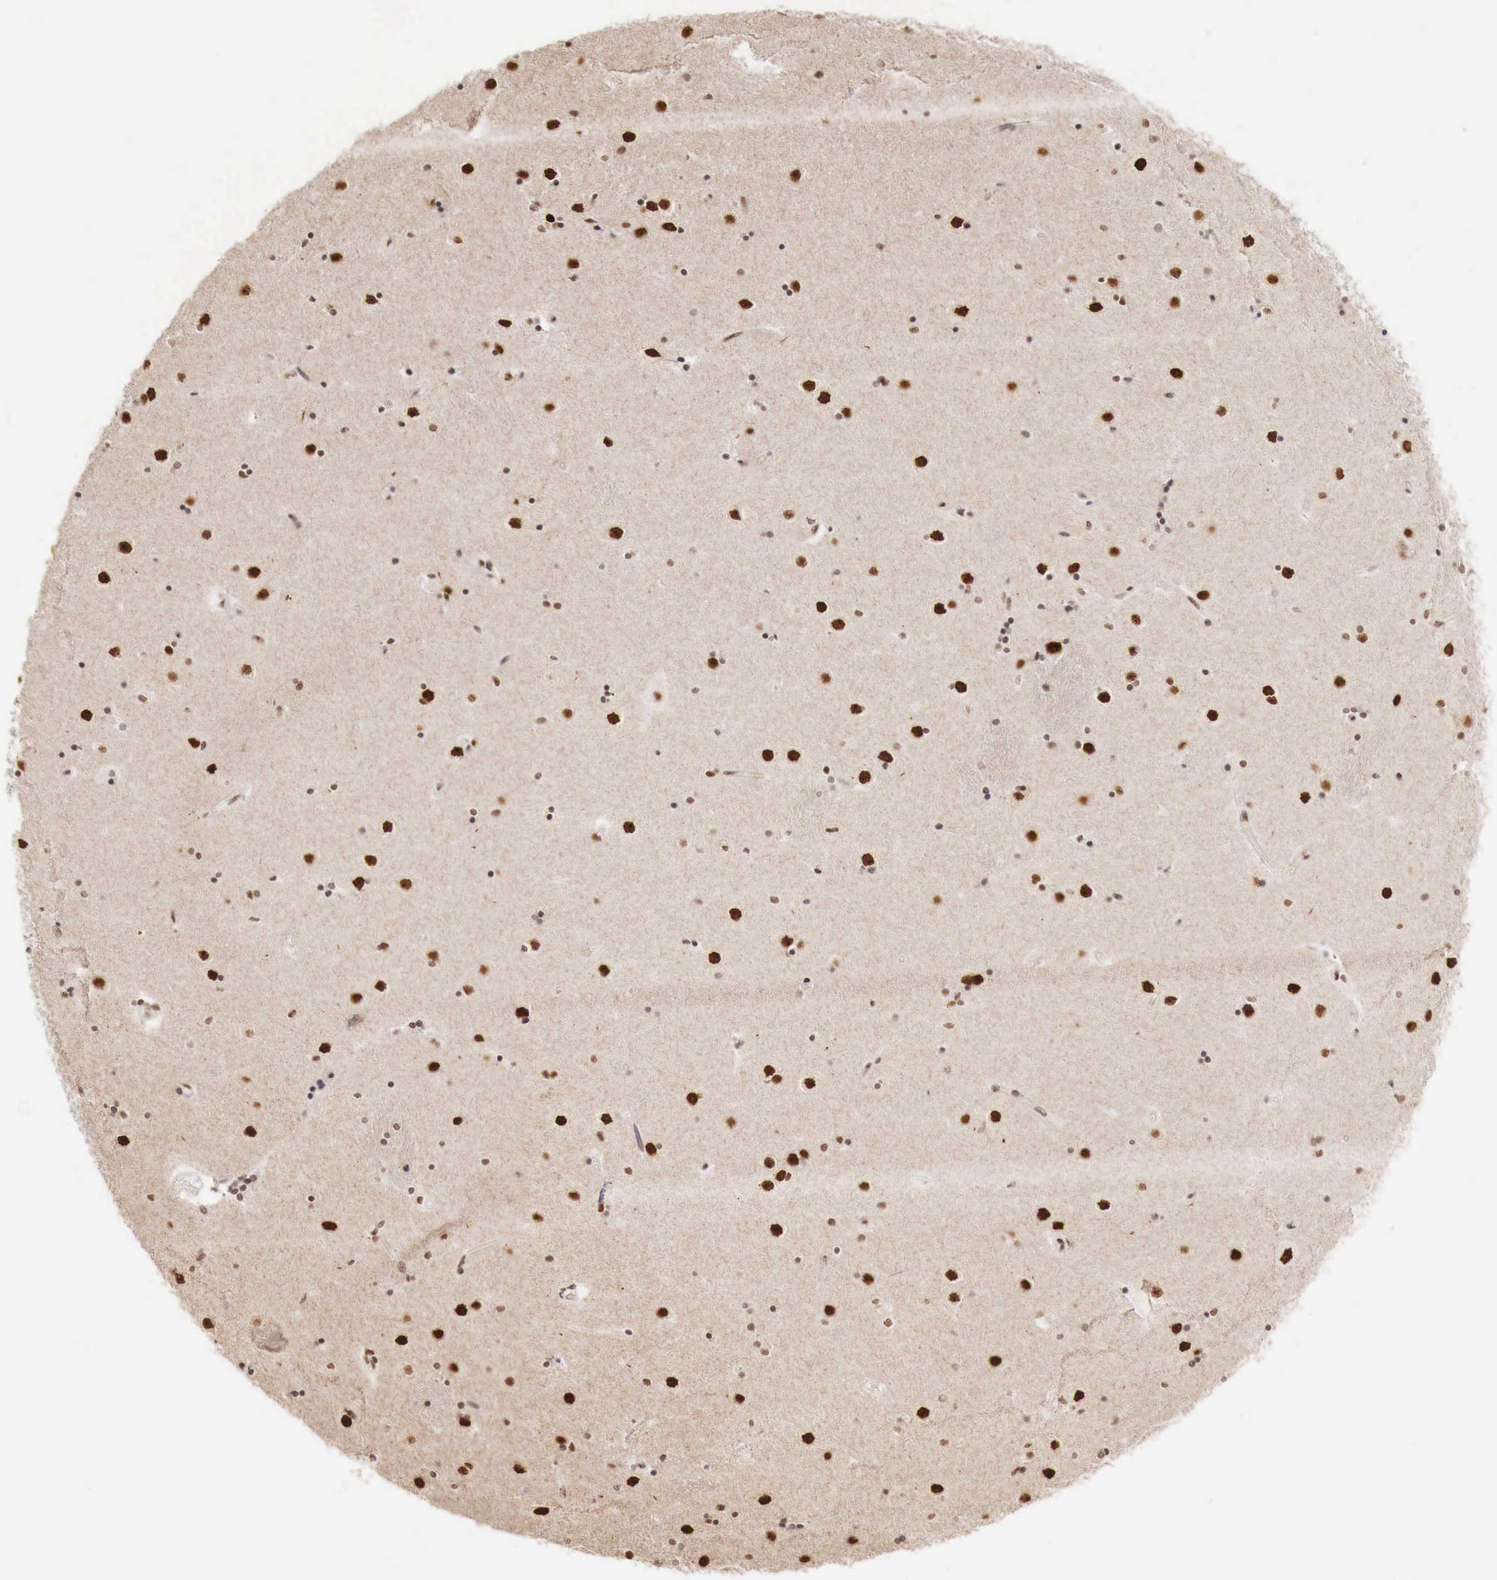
{"staining": {"intensity": "strong", "quantity": ">75%", "location": "nuclear"}, "tissue": "caudate", "cell_type": "Glial cells", "image_type": "normal", "snomed": [{"axis": "morphology", "description": "Normal tissue, NOS"}, {"axis": "topography", "description": "Lateral ventricle wall"}], "caption": "Glial cells reveal strong nuclear expression in about >75% of cells in normal caudate.", "gene": "PHF14", "patient": {"sex": "female", "age": 54}}